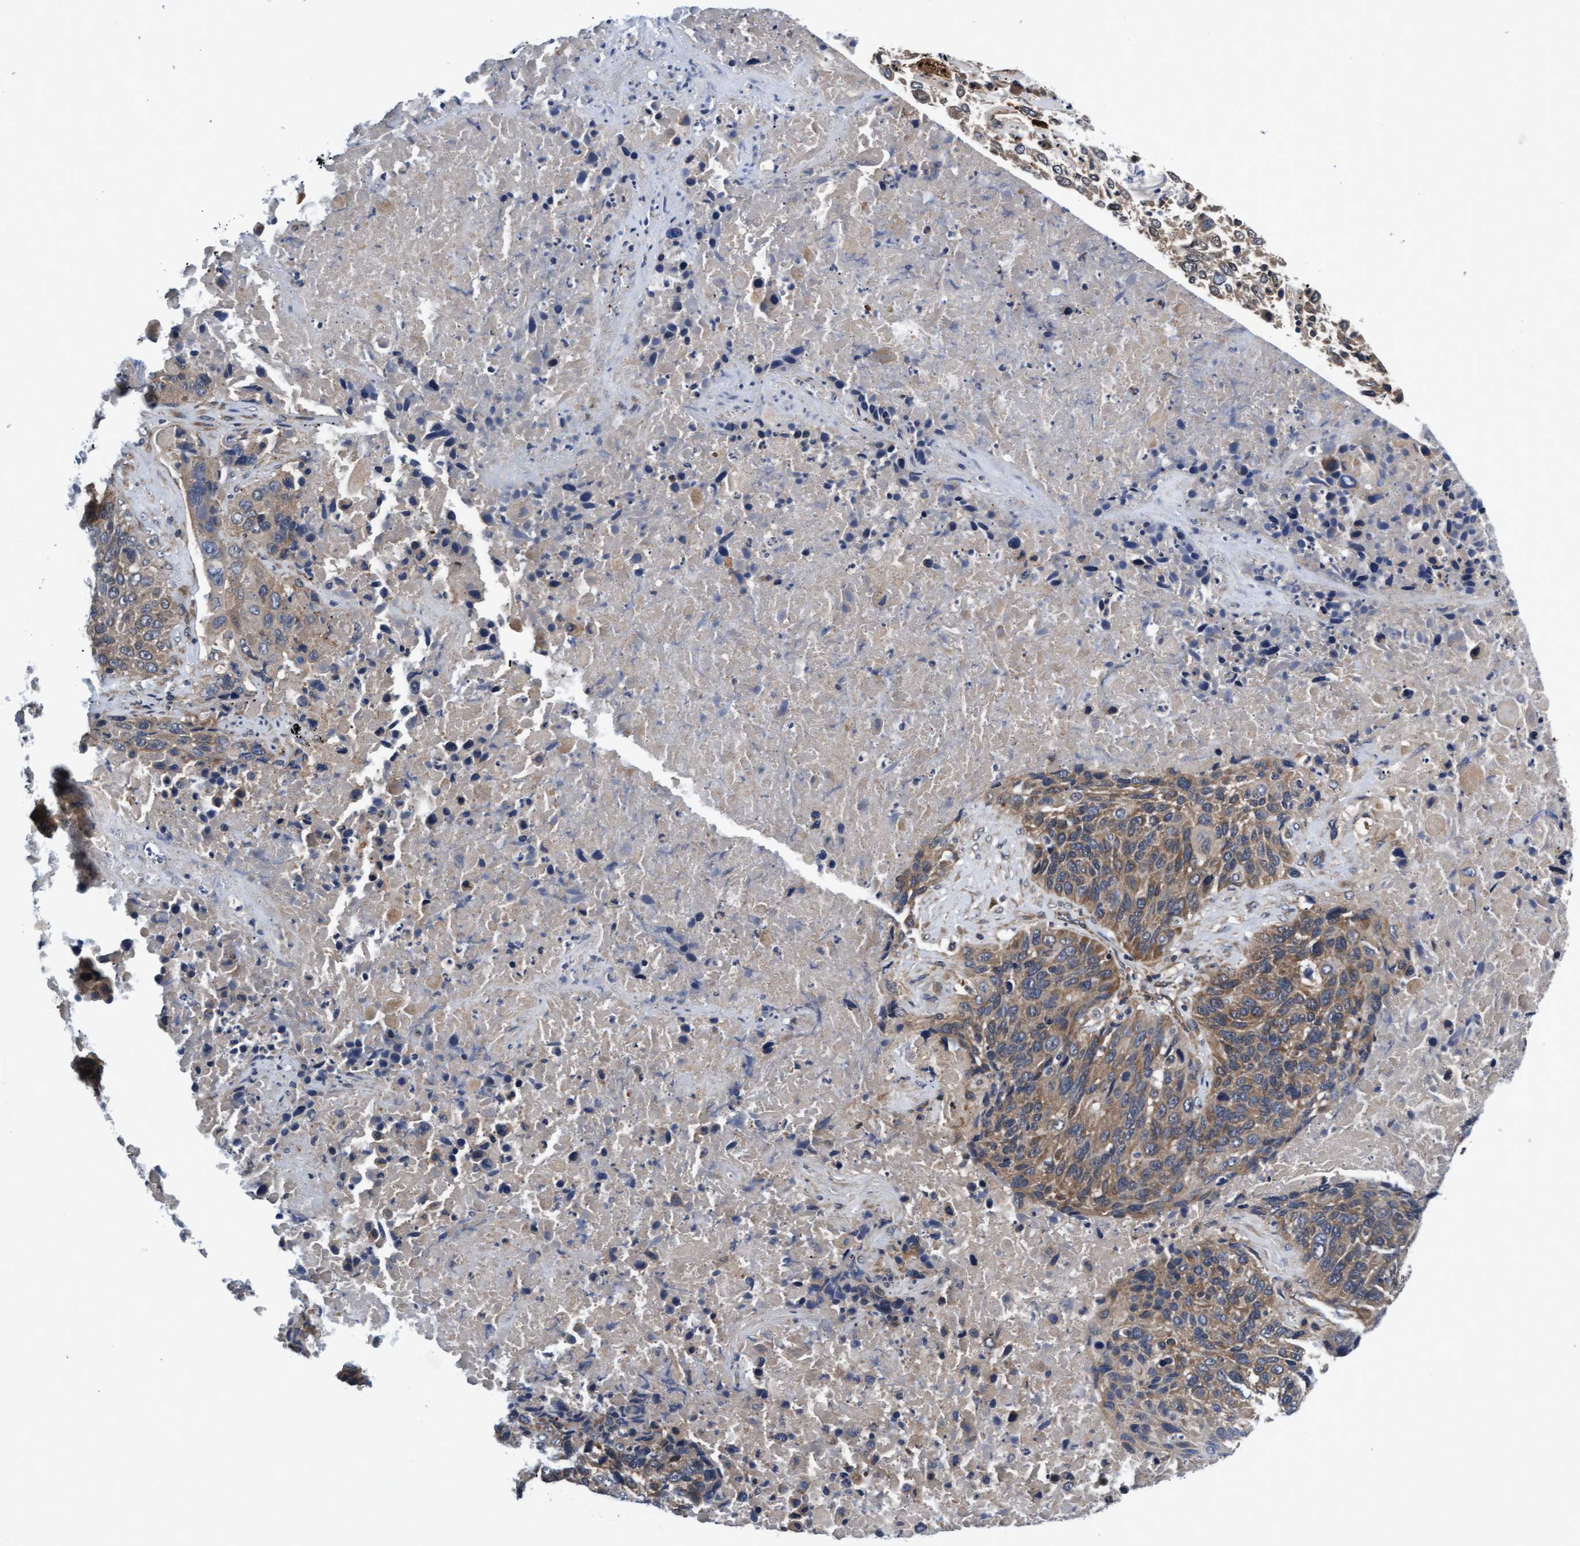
{"staining": {"intensity": "moderate", "quantity": ">75%", "location": "cytoplasmic/membranous"}, "tissue": "lung cancer", "cell_type": "Tumor cells", "image_type": "cancer", "snomed": [{"axis": "morphology", "description": "Squamous cell carcinoma, NOS"}, {"axis": "topography", "description": "Lung"}], "caption": "Protein staining exhibits moderate cytoplasmic/membranous expression in about >75% of tumor cells in lung squamous cell carcinoma.", "gene": "EFCAB13", "patient": {"sex": "male", "age": 65}}